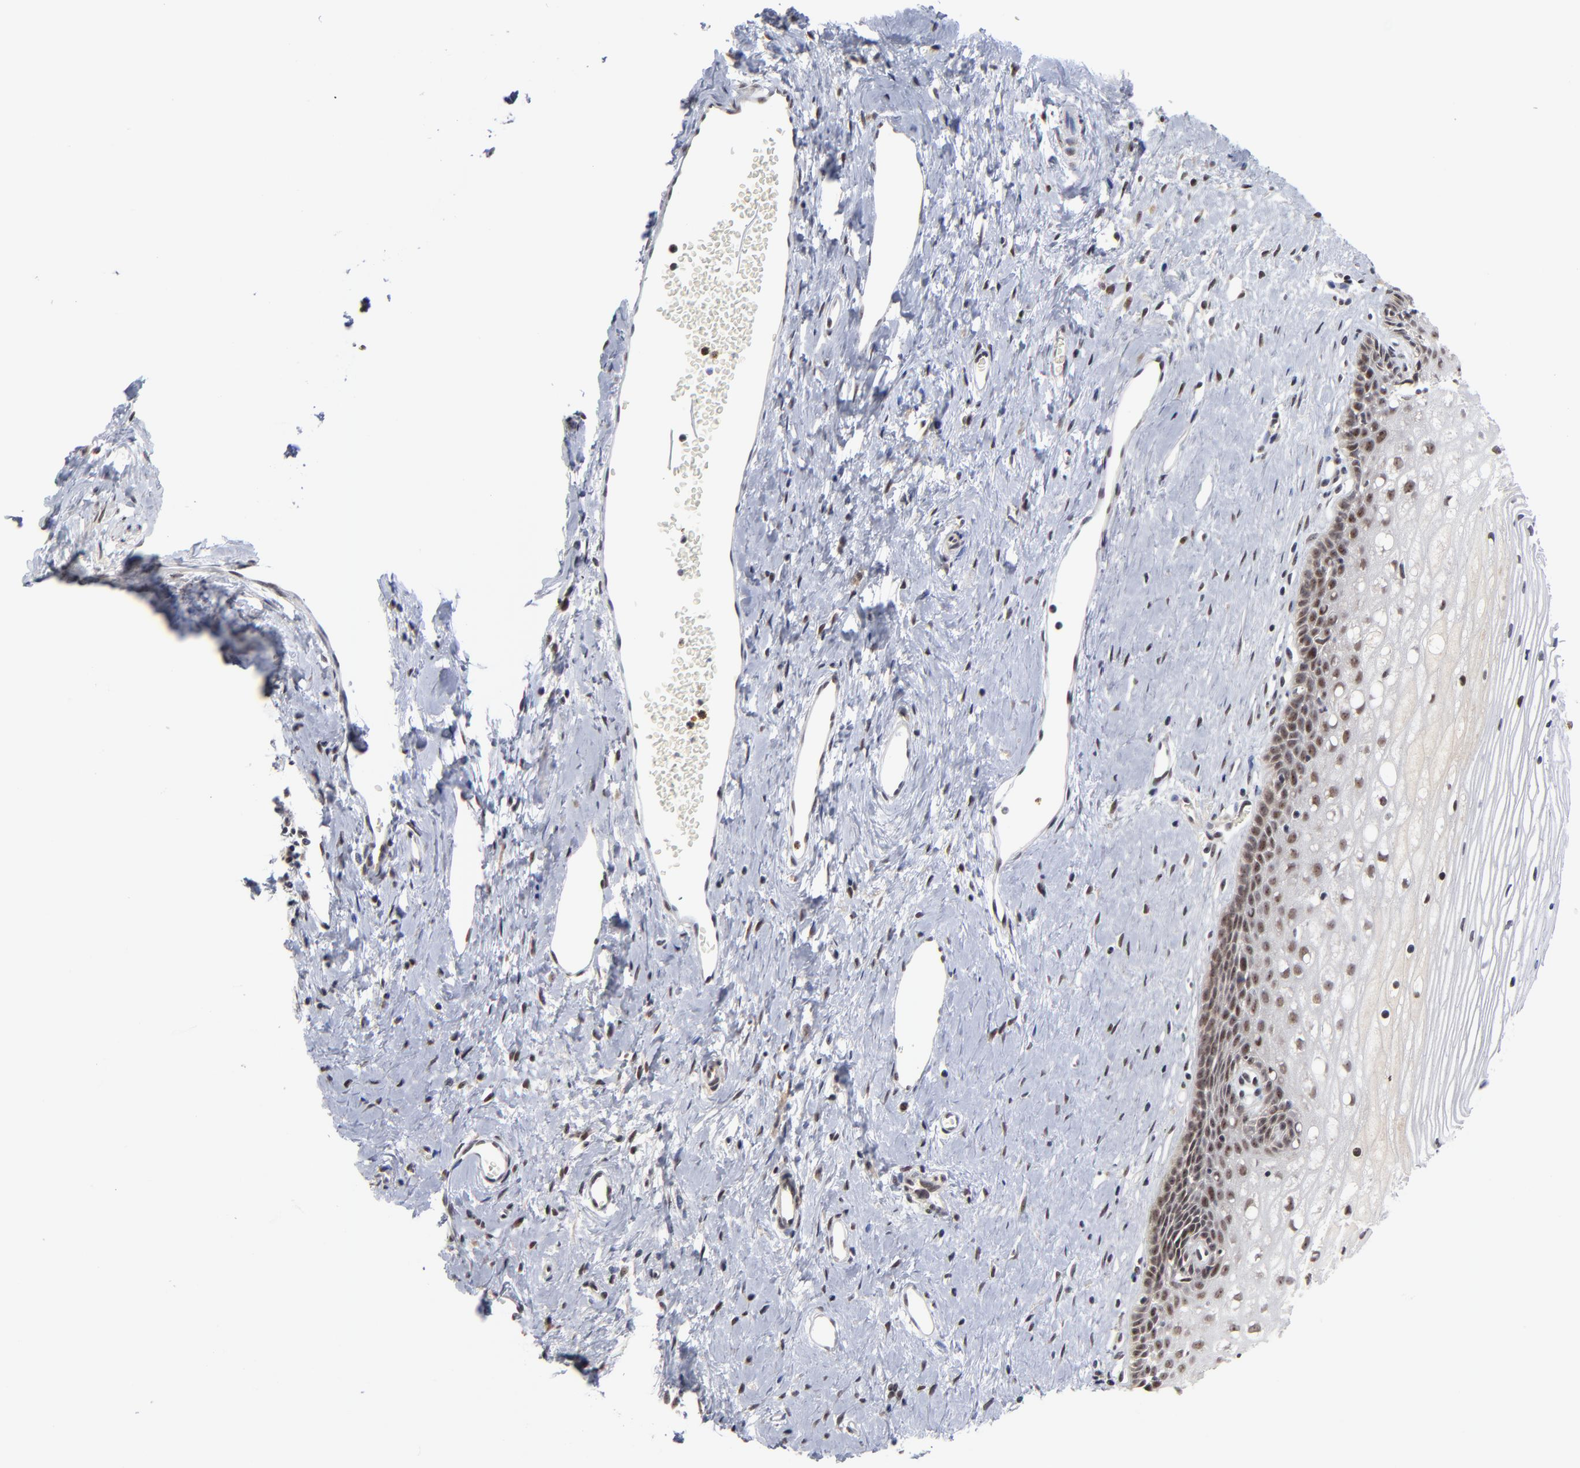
{"staining": {"intensity": "moderate", "quantity": ">75%", "location": "cytoplasmic/membranous,nuclear"}, "tissue": "cervix", "cell_type": "Glandular cells", "image_type": "normal", "snomed": [{"axis": "morphology", "description": "Normal tissue, NOS"}, {"axis": "topography", "description": "Cervix"}], "caption": "Moderate cytoplasmic/membranous,nuclear staining for a protein is present in about >75% of glandular cells of benign cervix using immunohistochemistry.", "gene": "ZNF419", "patient": {"sex": "female", "age": 40}}